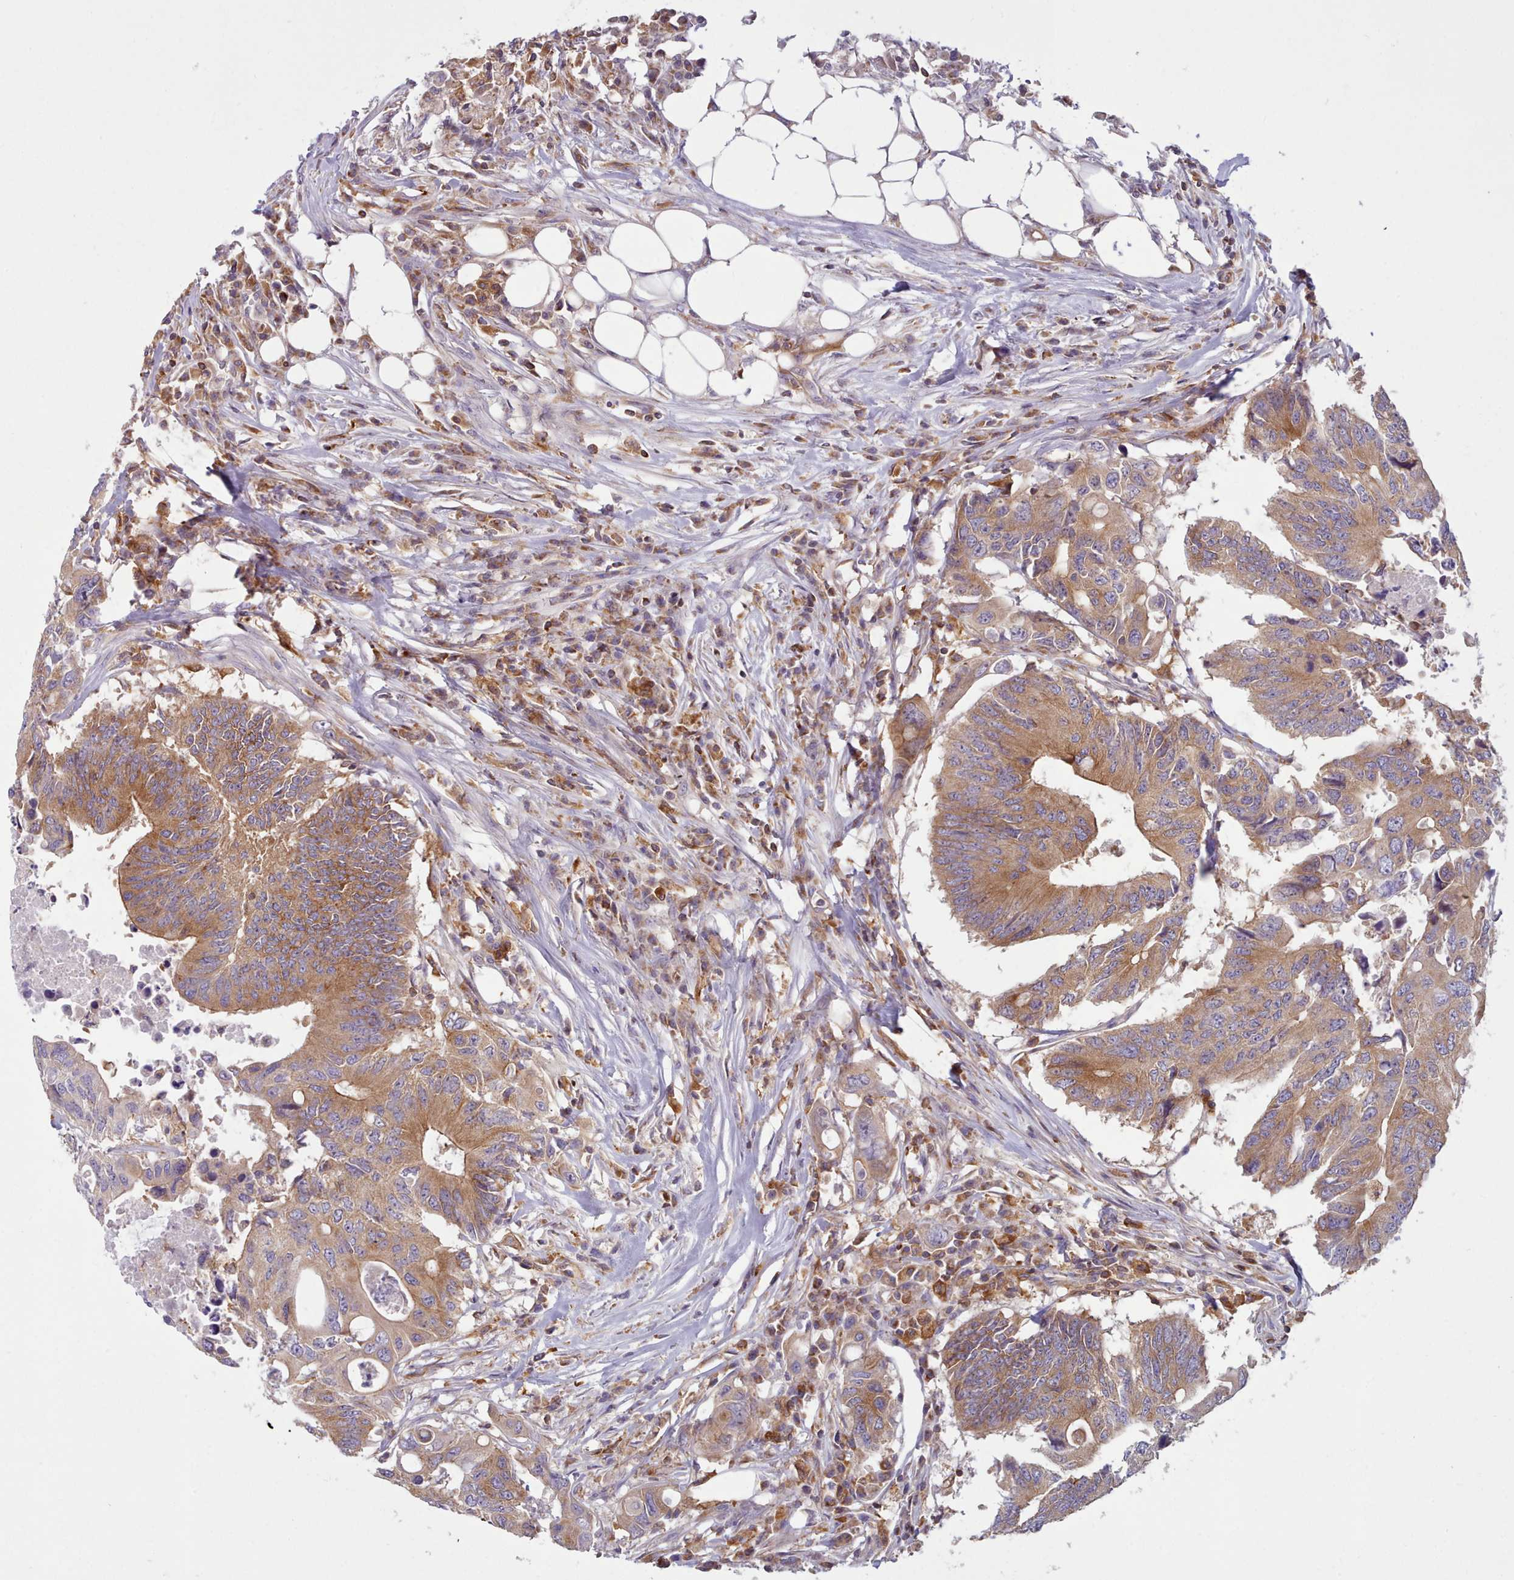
{"staining": {"intensity": "moderate", "quantity": ">75%", "location": "cytoplasmic/membranous"}, "tissue": "colorectal cancer", "cell_type": "Tumor cells", "image_type": "cancer", "snomed": [{"axis": "morphology", "description": "Adenocarcinoma, NOS"}, {"axis": "topography", "description": "Colon"}], "caption": "Immunohistochemistry (IHC) of human colorectal cancer reveals medium levels of moderate cytoplasmic/membranous expression in approximately >75% of tumor cells.", "gene": "CRYBG1", "patient": {"sex": "male", "age": 71}}